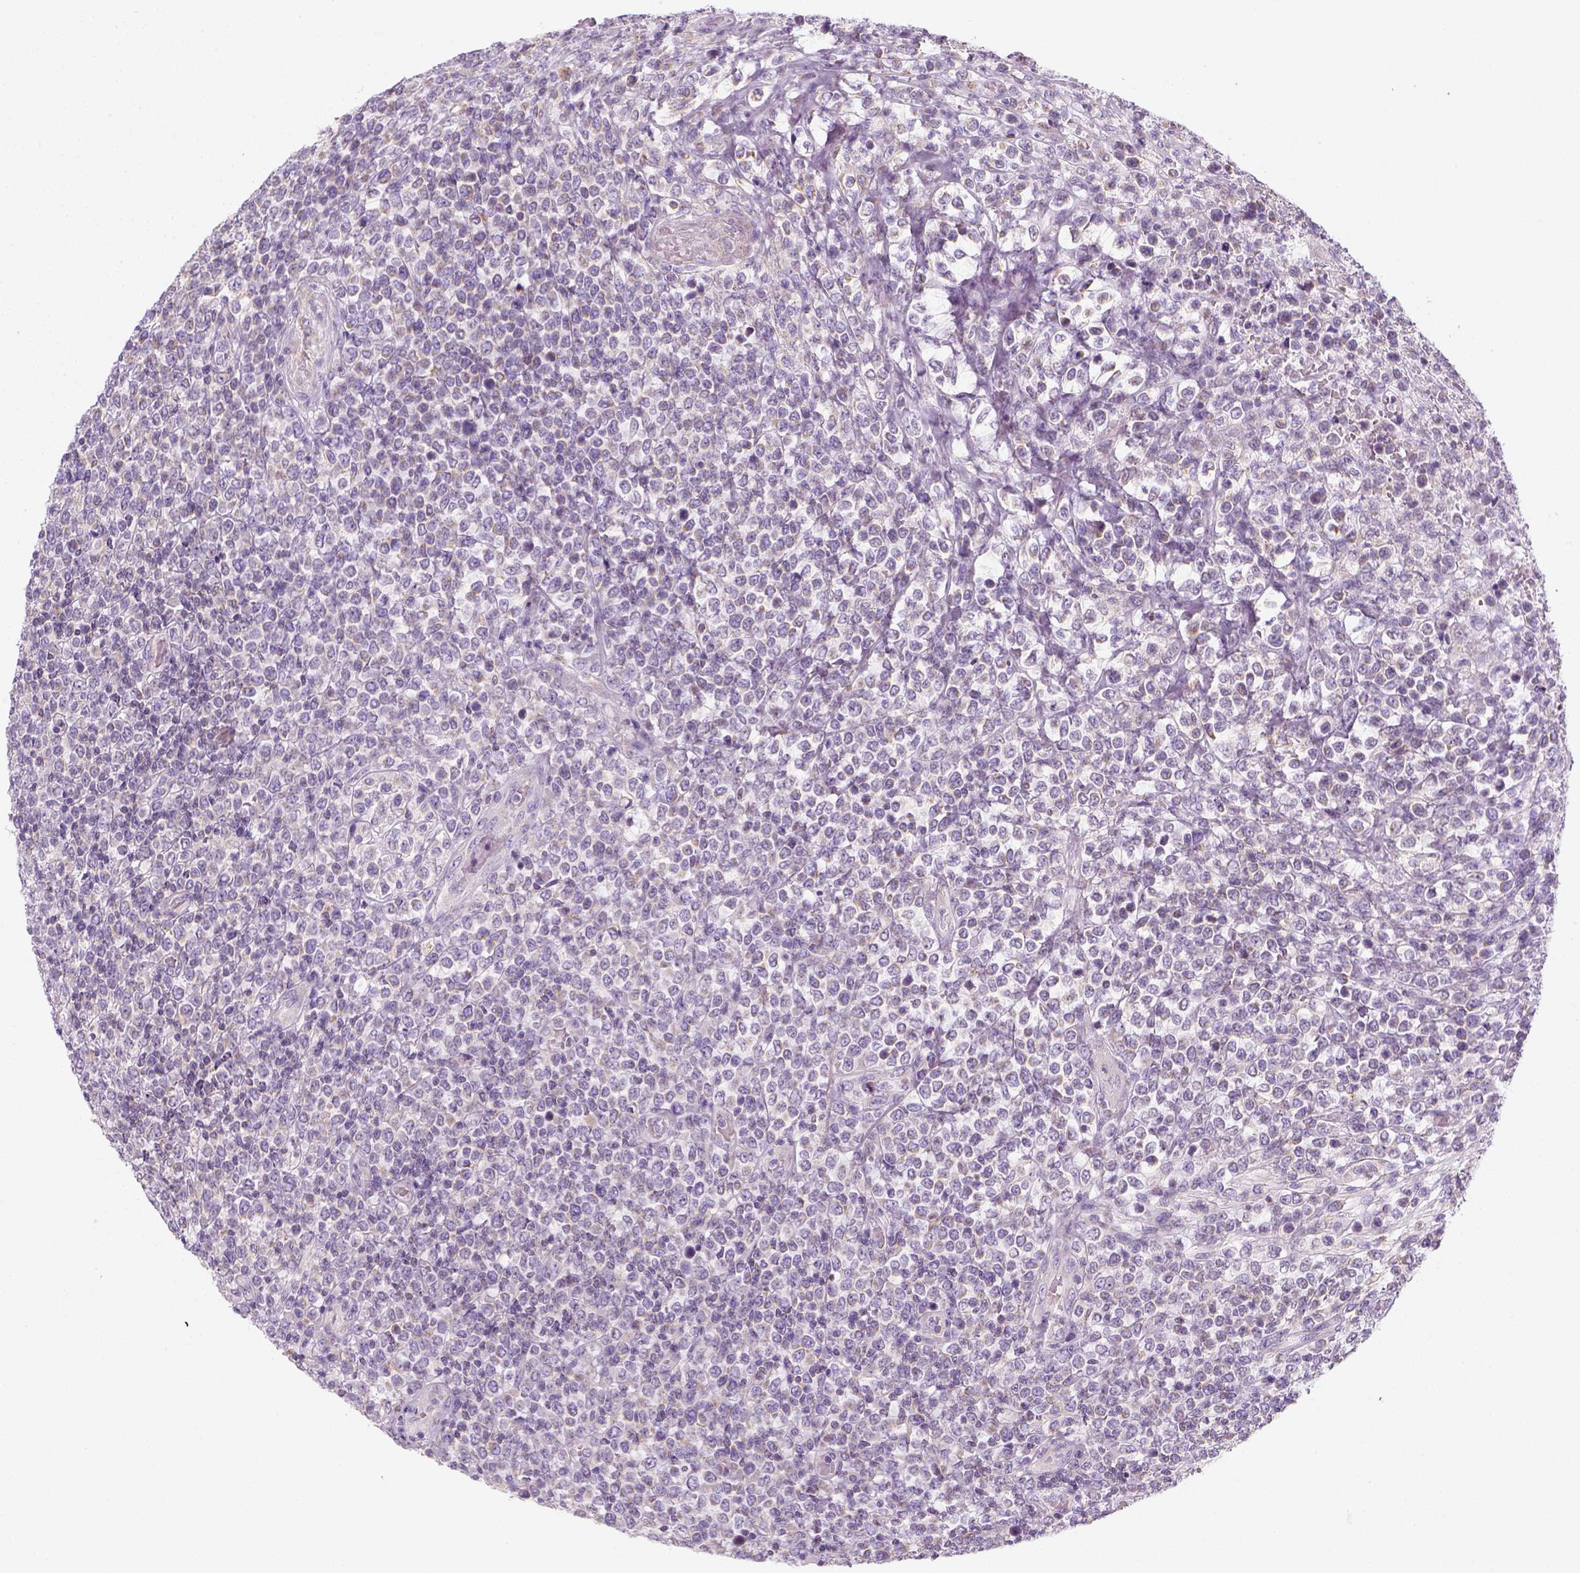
{"staining": {"intensity": "negative", "quantity": "none", "location": "none"}, "tissue": "lymphoma", "cell_type": "Tumor cells", "image_type": "cancer", "snomed": [{"axis": "morphology", "description": "Malignant lymphoma, non-Hodgkin's type, High grade"}, {"axis": "topography", "description": "Soft tissue"}], "caption": "IHC of human lymphoma shows no staining in tumor cells.", "gene": "AWAT2", "patient": {"sex": "female", "age": 56}}